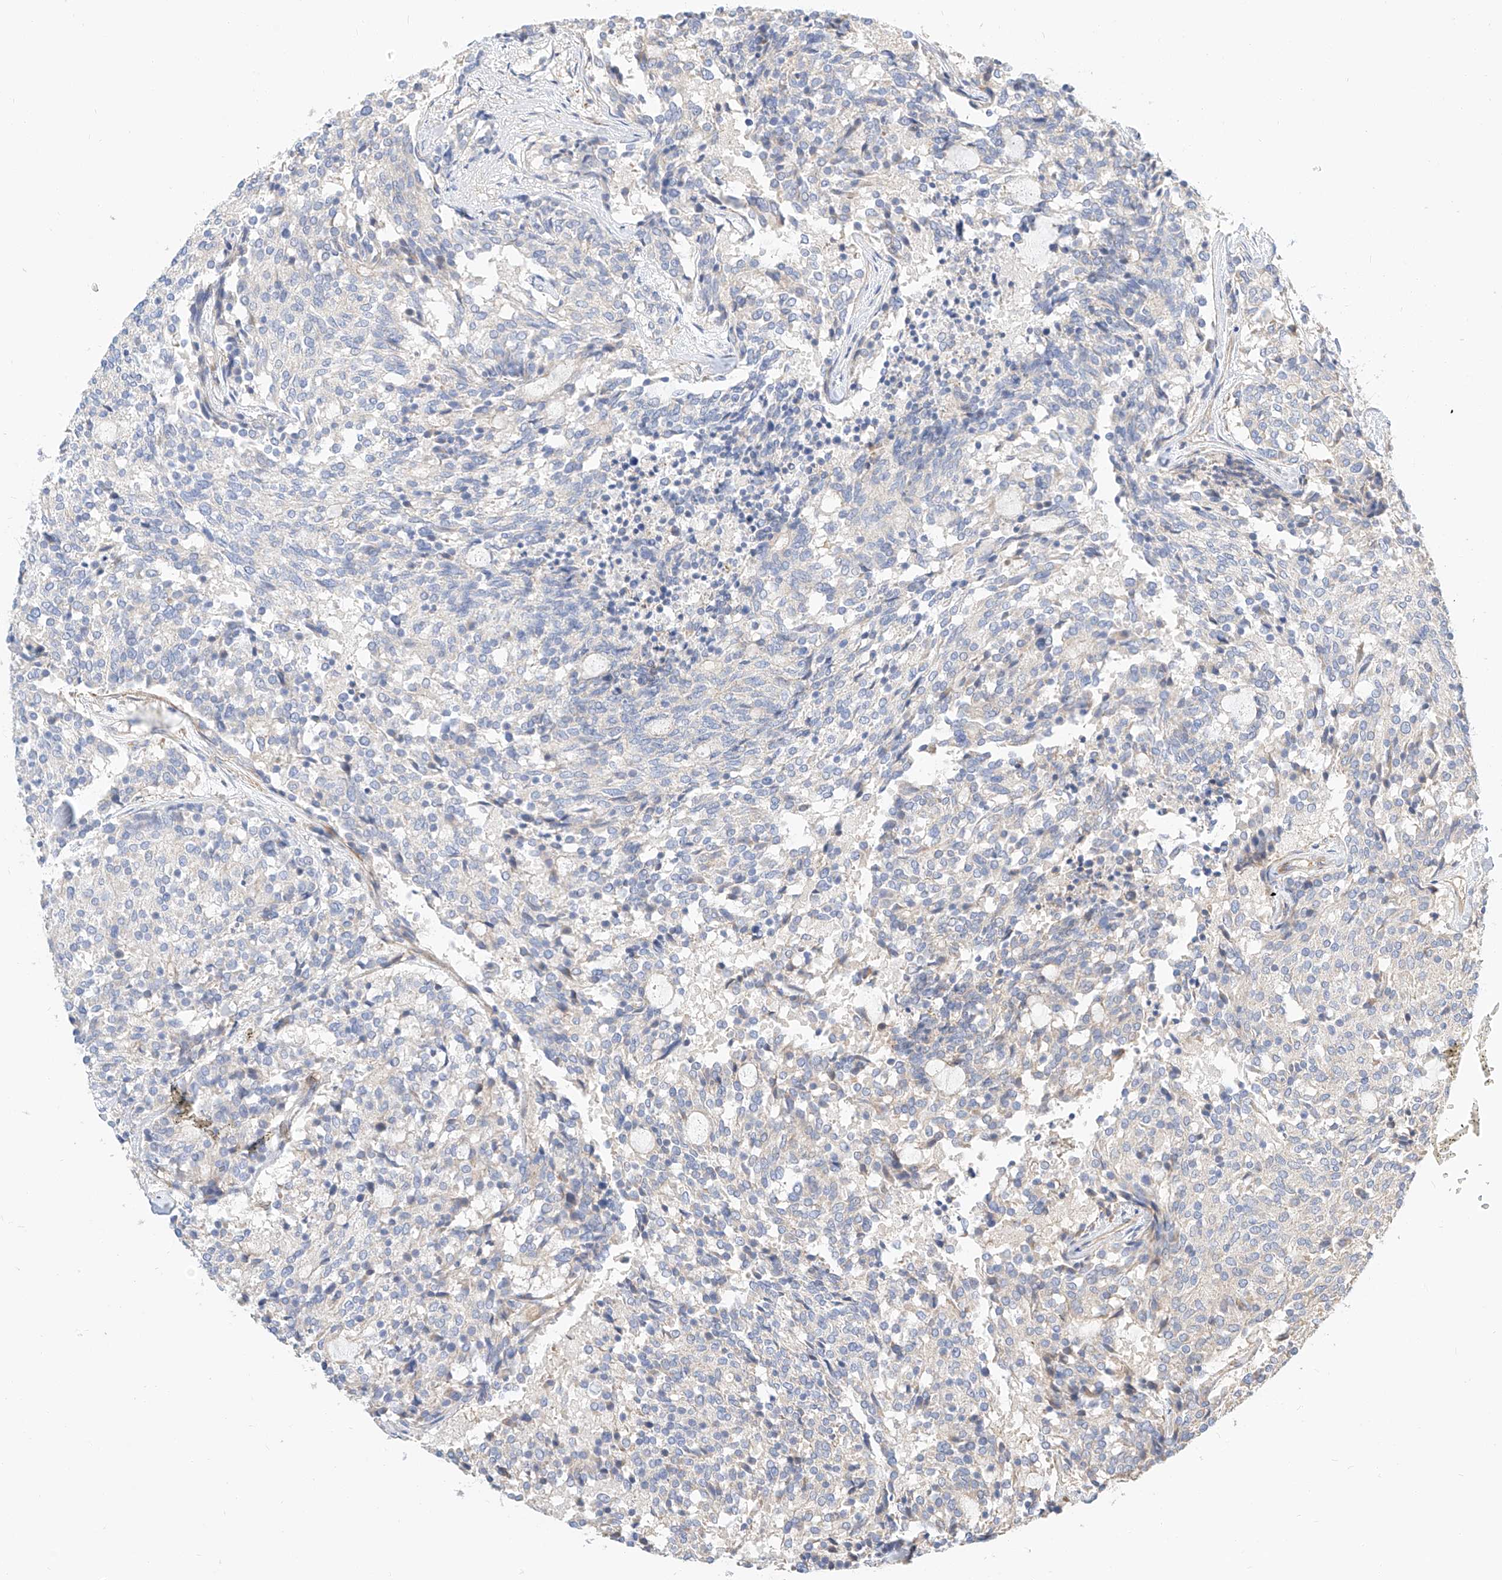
{"staining": {"intensity": "negative", "quantity": "none", "location": "none"}, "tissue": "carcinoid", "cell_type": "Tumor cells", "image_type": "cancer", "snomed": [{"axis": "morphology", "description": "Carcinoid, malignant, NOS"}, {"axis": "topography", "description": "Pancreas"}], "caption": "Tumor cells are negative for brown protein staining in carcinoid (malignant). Brightfield microscopy of IHC stained with DAB (3,3'-diaminobenzidine) (brown) and hematoxylin (blue), captured at high magnification.", "gene": "KCNH5", "patient": {"sex": "female", "age": 54}}